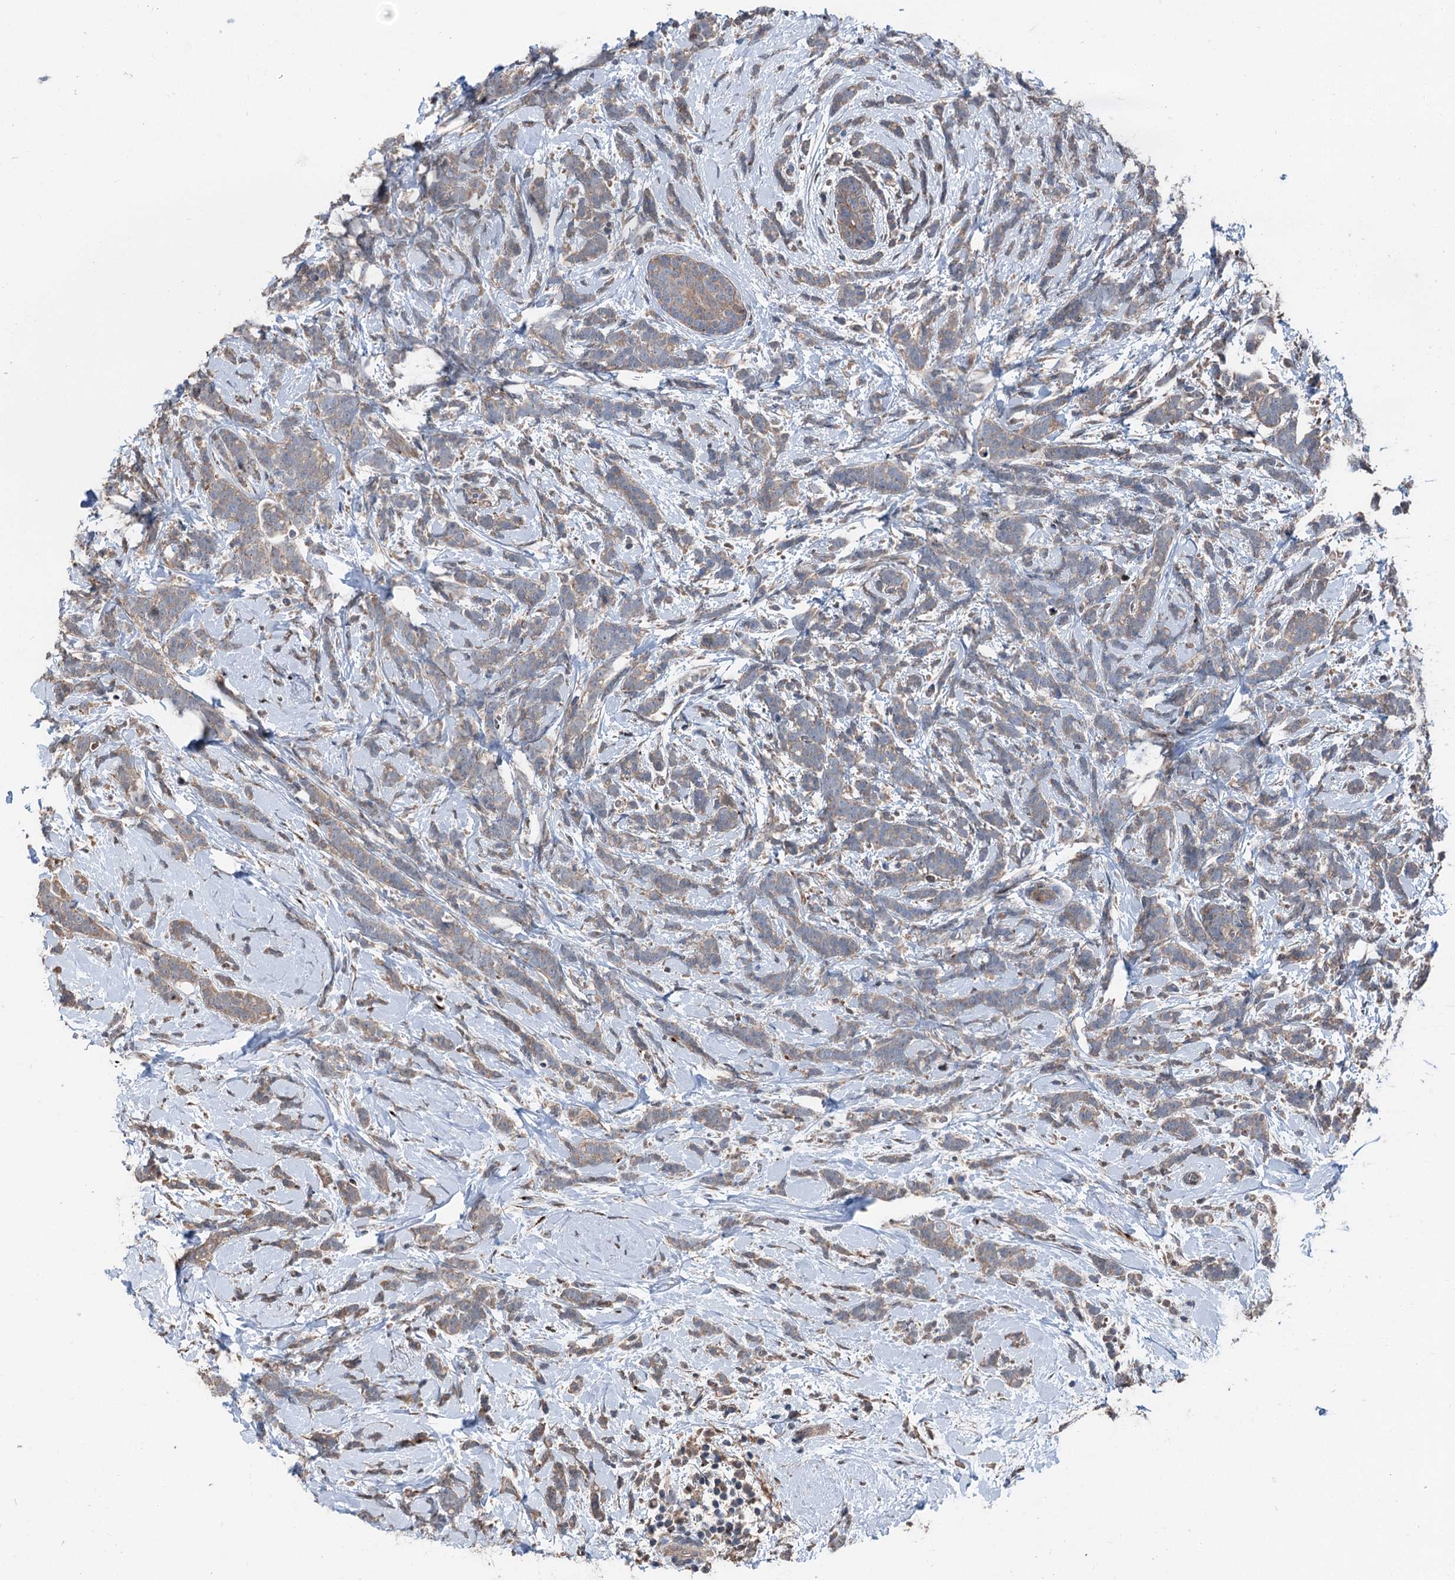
{"staining": {"intensity": "weak", "quantity": ">75%", "location": "cytoplasmic/membranous"}, "tissue": "breast cancer", "cell_type": "Tumor cells", "image_type": "cancer", "snomed": [{"axis": "morphology", "description": "Lobular carcinoma"}, {"axis": "topography", "description": "Breast"}], "caption": "Protein expression analysis of lobular carcinoma (breast) reveals weak cytoplasmic/membranous positivity in about >75% of tumor cells.", "gene": "PSMD13", "patient": {"sex": "female", "age": 58}}